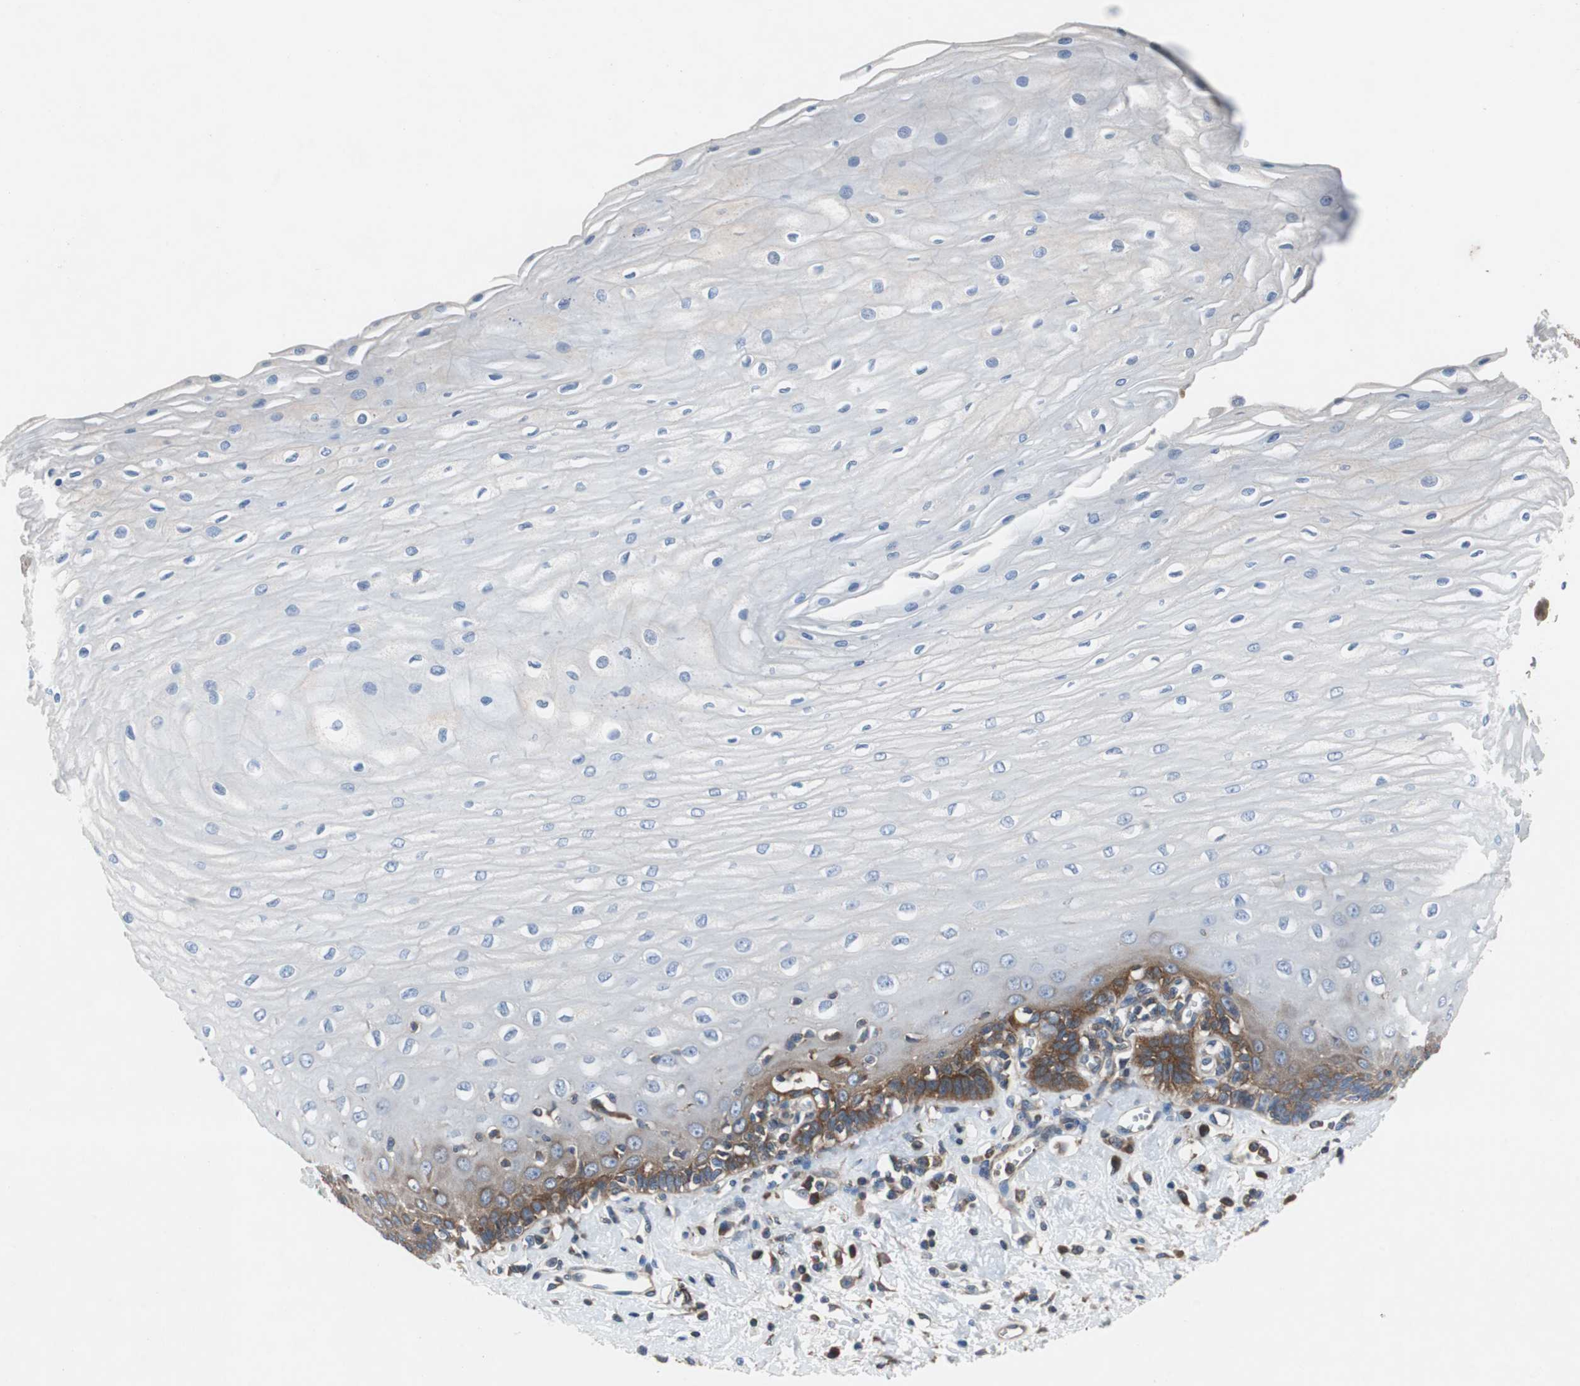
{"staining": {"intensity": "moderate", "quantity": "<25%", "location": "cytoplasmic/membranous"}, "tissue": "esophagus", "cell_type": "Squamous epithelial cells", "image_type": "normal", "snomed": [{"axis": "morphology", "description": "Normal tissue, NOS"}, {"axis": "morphology", "description": "Squamous cell carcinoma, NOS"}, {"axis": "topography", "description": "Esophagus"}], "caption": "Protein staining shows moderate cytoplasmic/membranous staining in approximately <25% of squamous epithelial cells in normal esophagus.", "gene": "GYS1", "patient": {"sex": "male", "age": 65}}